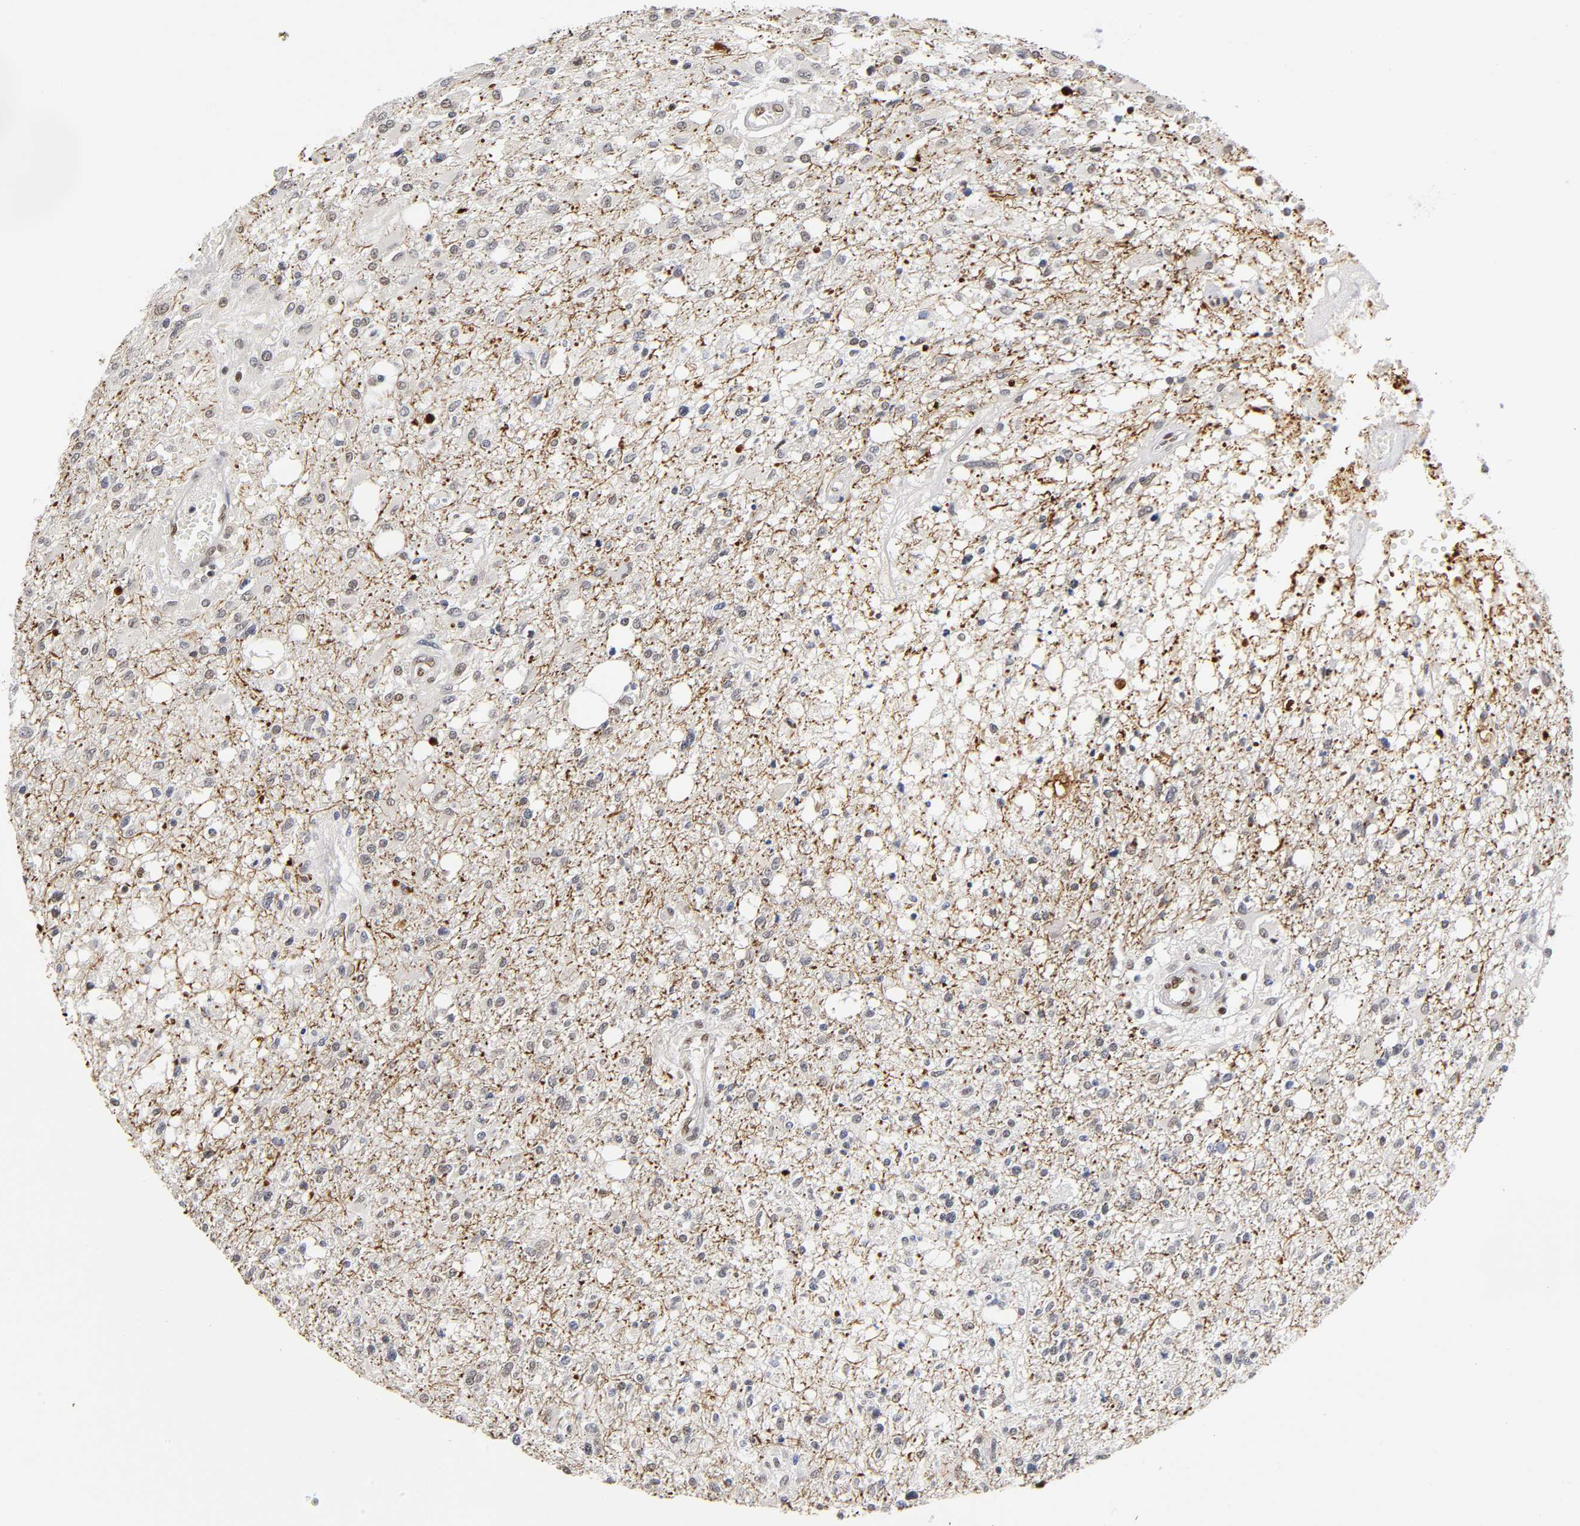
{"staining": {"intensity": "negative", "quantity": "none", "location": "none"}, "tissue": "glioma", "cell_type": "Tumor cells", "image_type": "cancer", "snomed": [{"axis": "morphology", "description": "Glioma, malignant, High grade"}, {"axis": "topography", "description": "Cerebral cortex"}], "caption": "Immunohistochemistry of human glioma reveals no positivity in tumor cells.", "gene": "NR3C1", "patient": {"sex": "male", "age": 76}}